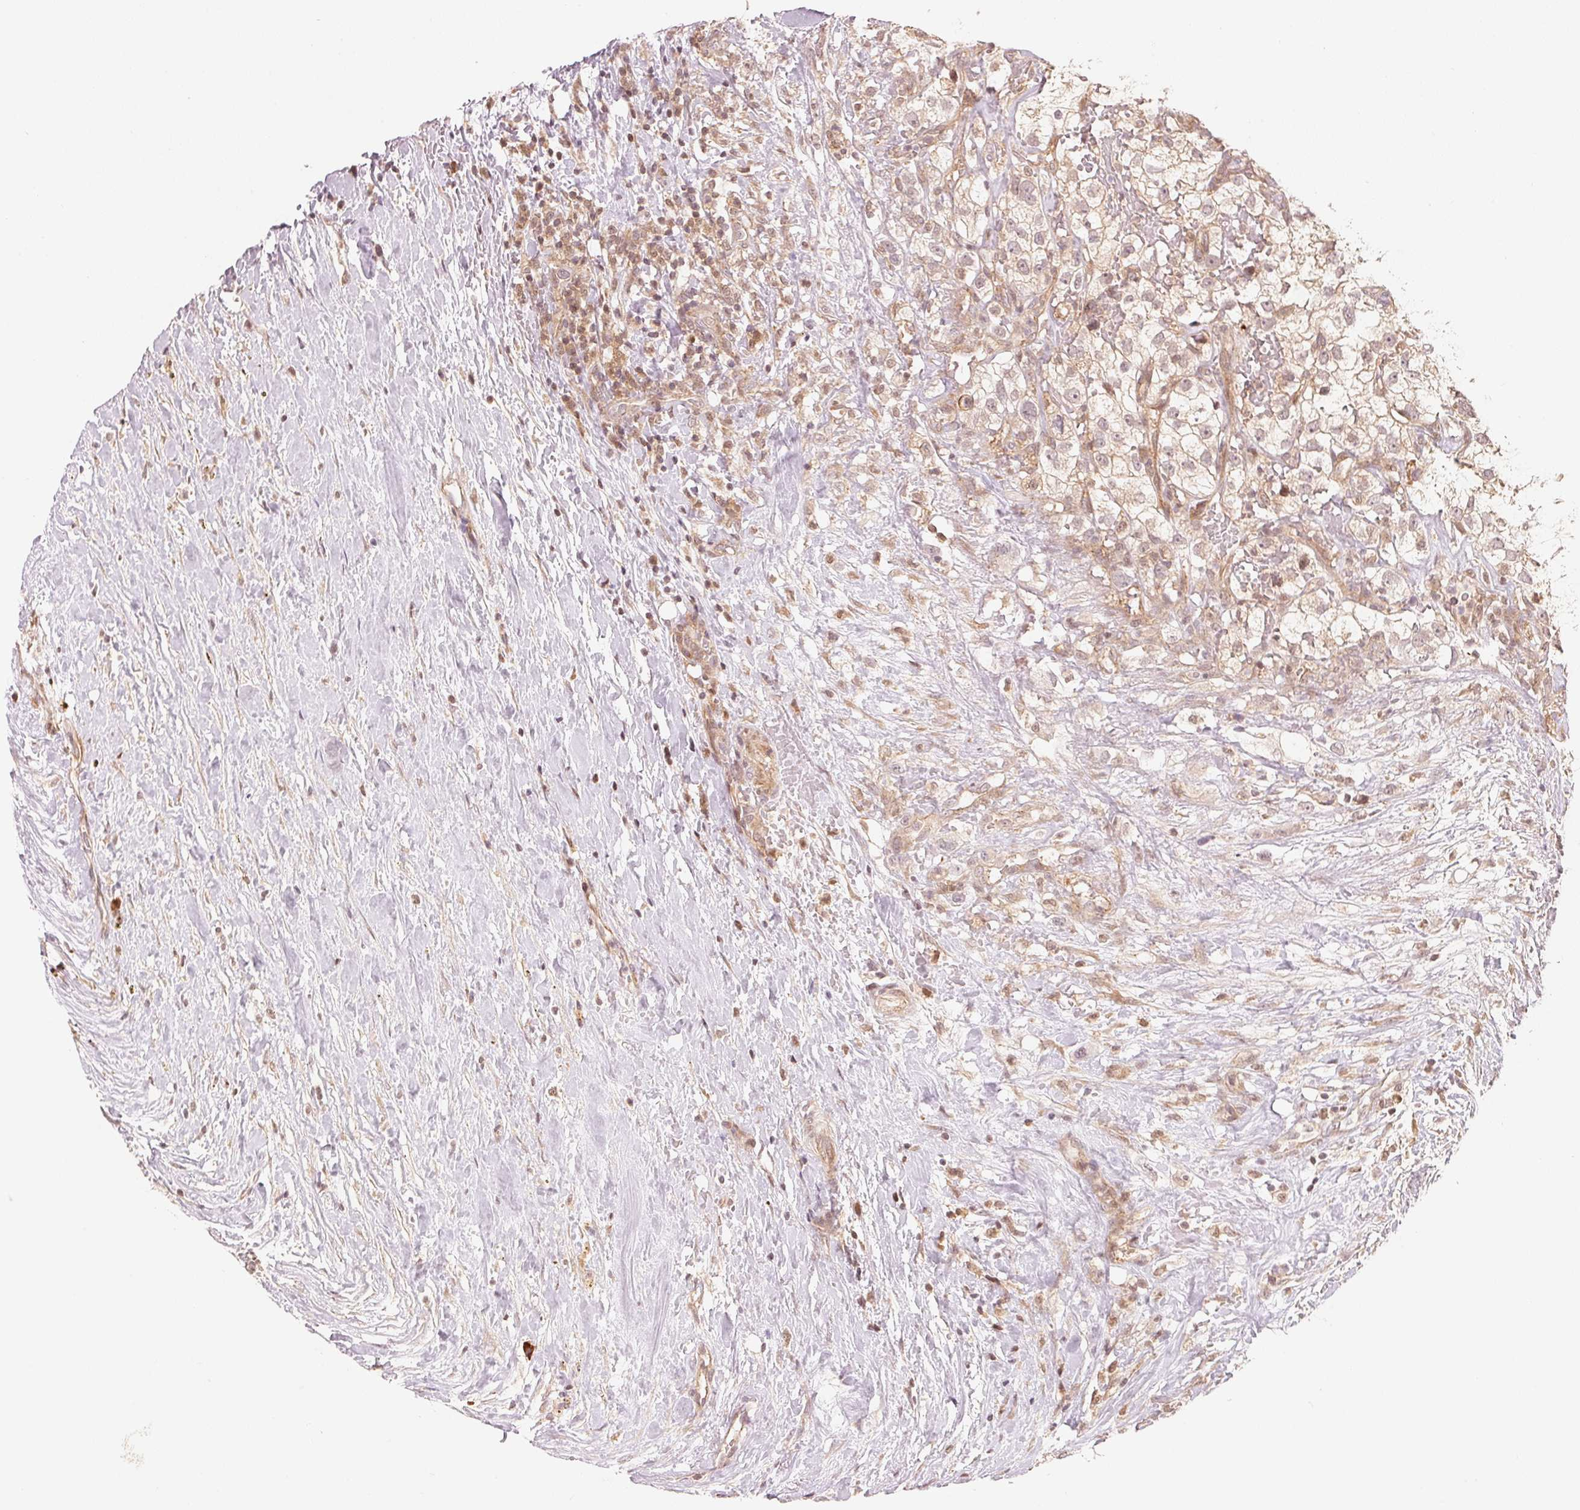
{"staining": {"intensity": "weak", "quantity": ">75%", "location": "cytoplasmic/membranous"}, "tissue": "renal cancer", "cell_type": "Tumor cells", "image_type": "cancer", "snomed": [{"axis": "morphology", "description": "Adenocarcinoma, NOS"}, {"axis": "topography", "description": "Kidney"}], "caption": "Renal cancer stained with a brown dye reveals weak cytoplasmic/membranous positive positivity in about >75% of tumor cells.", "gene": "PRKN", "patient": {"sex": "male", "age": 59}}